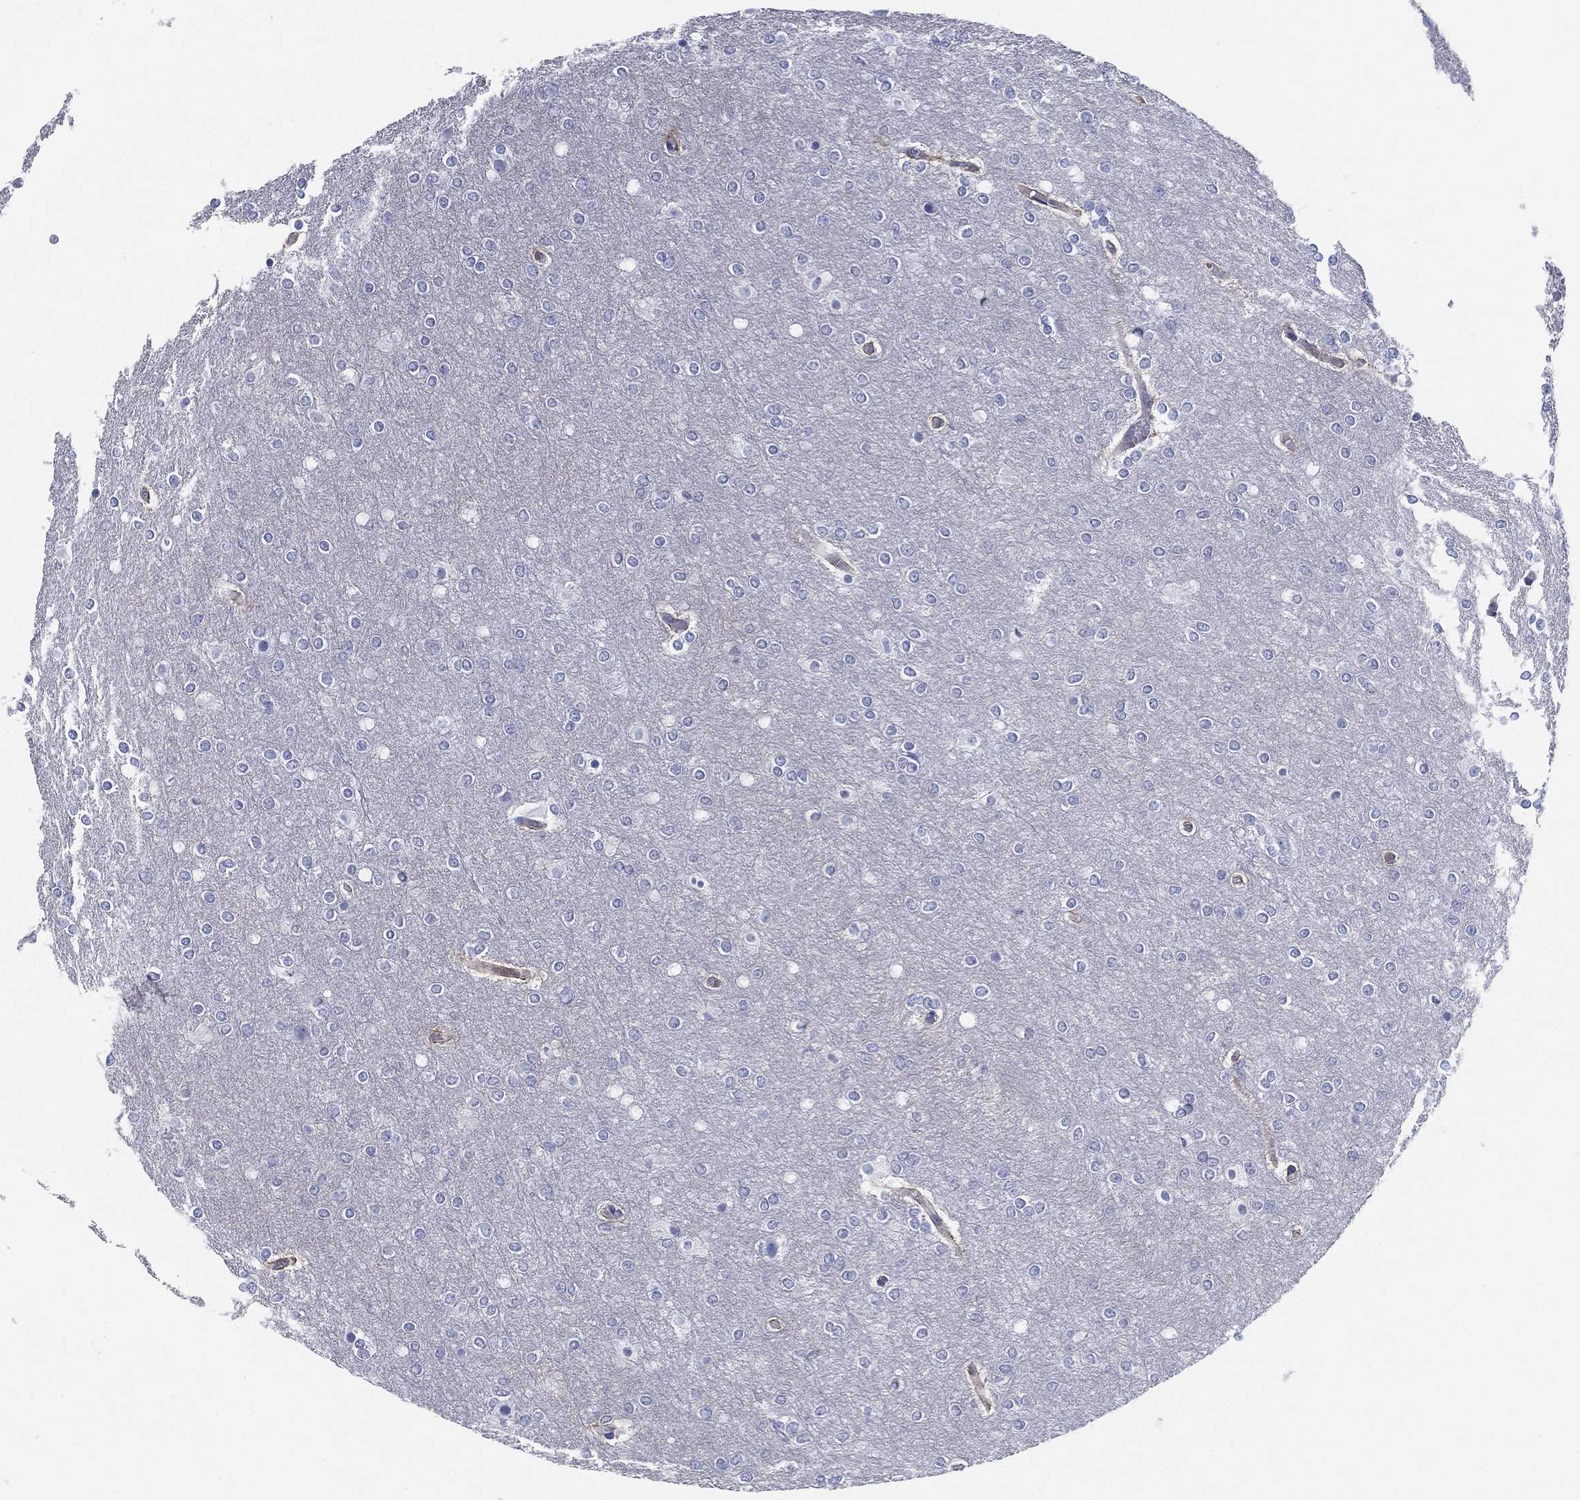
{"staining": {"intensity": "negative", "quantity": "none", "location": "none"}, "tissue": "glioma", "cell_type": "Tumor cells", "image_type": "cancer", "snomed": [{"axis": "morphology", "description": "Glioma, malignant, High grade"}, {"axis": "topography", "description": "Brain"}], "caption": "Tumor cells are negative for brown protein staining in glioma.", "gene": "TMEM252", "patient": {"sex": "female", "age": 61}}